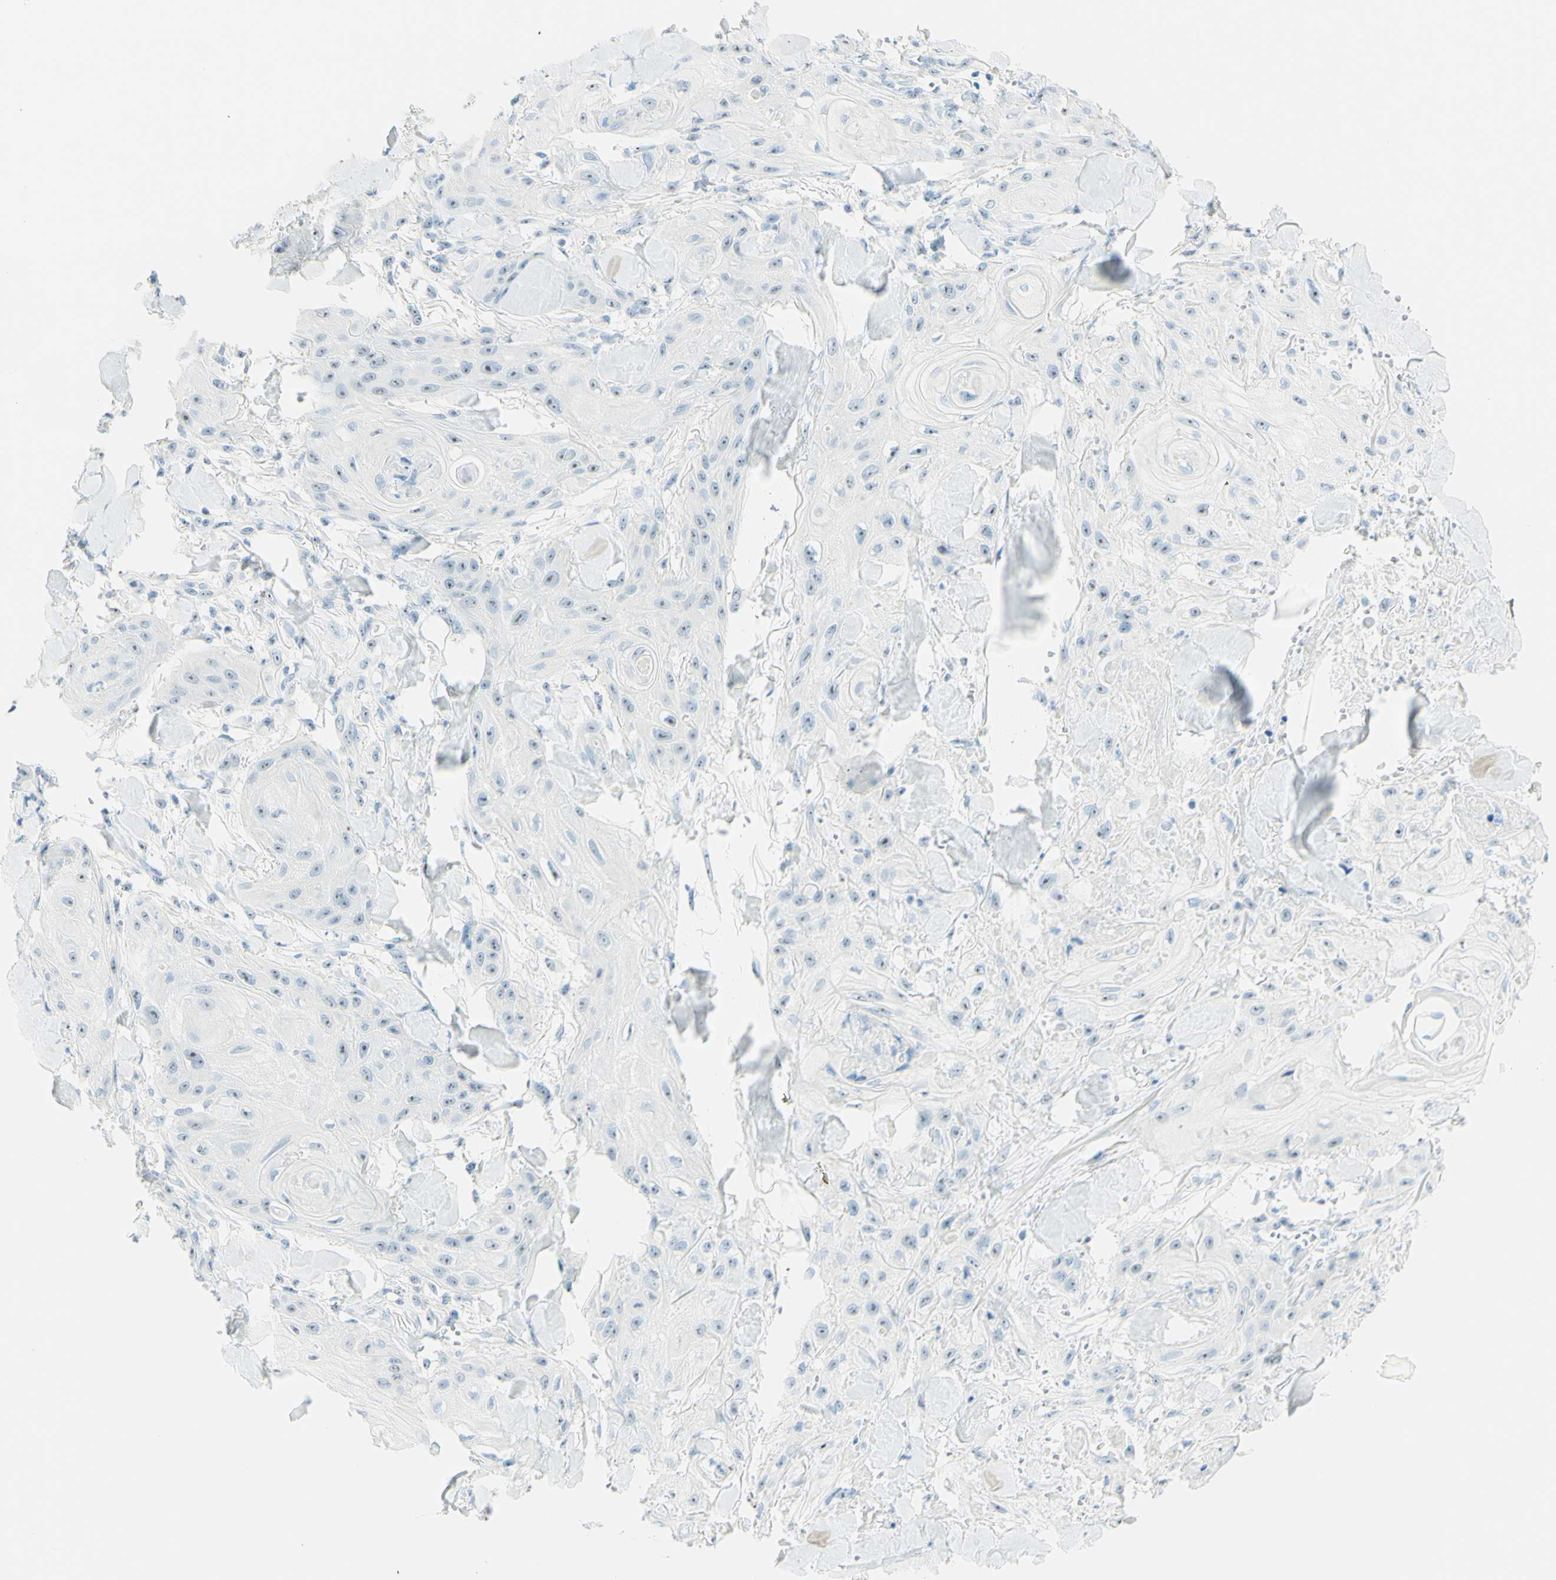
{"staining": {"intensity": "negative", "quantity": "none", "location": "none"}, "tissue": "skin cancer", "cell_type": "Tumor cells", "image_type": "cancer", "snomed": [{"axis": "morphology", "description": "Squamous cell carcinoma, NOS"}, {"axis": "topography", "description": "Skin"}], "caption": "Tumor cells are negative for brown protein staining in skin cancer (squamous cell carcinoma). (DAB immunohistochemistry with hematoxylin counter stain).", "gene": "FMR1NB", "patient": {"sex": "male", "age": 74}}